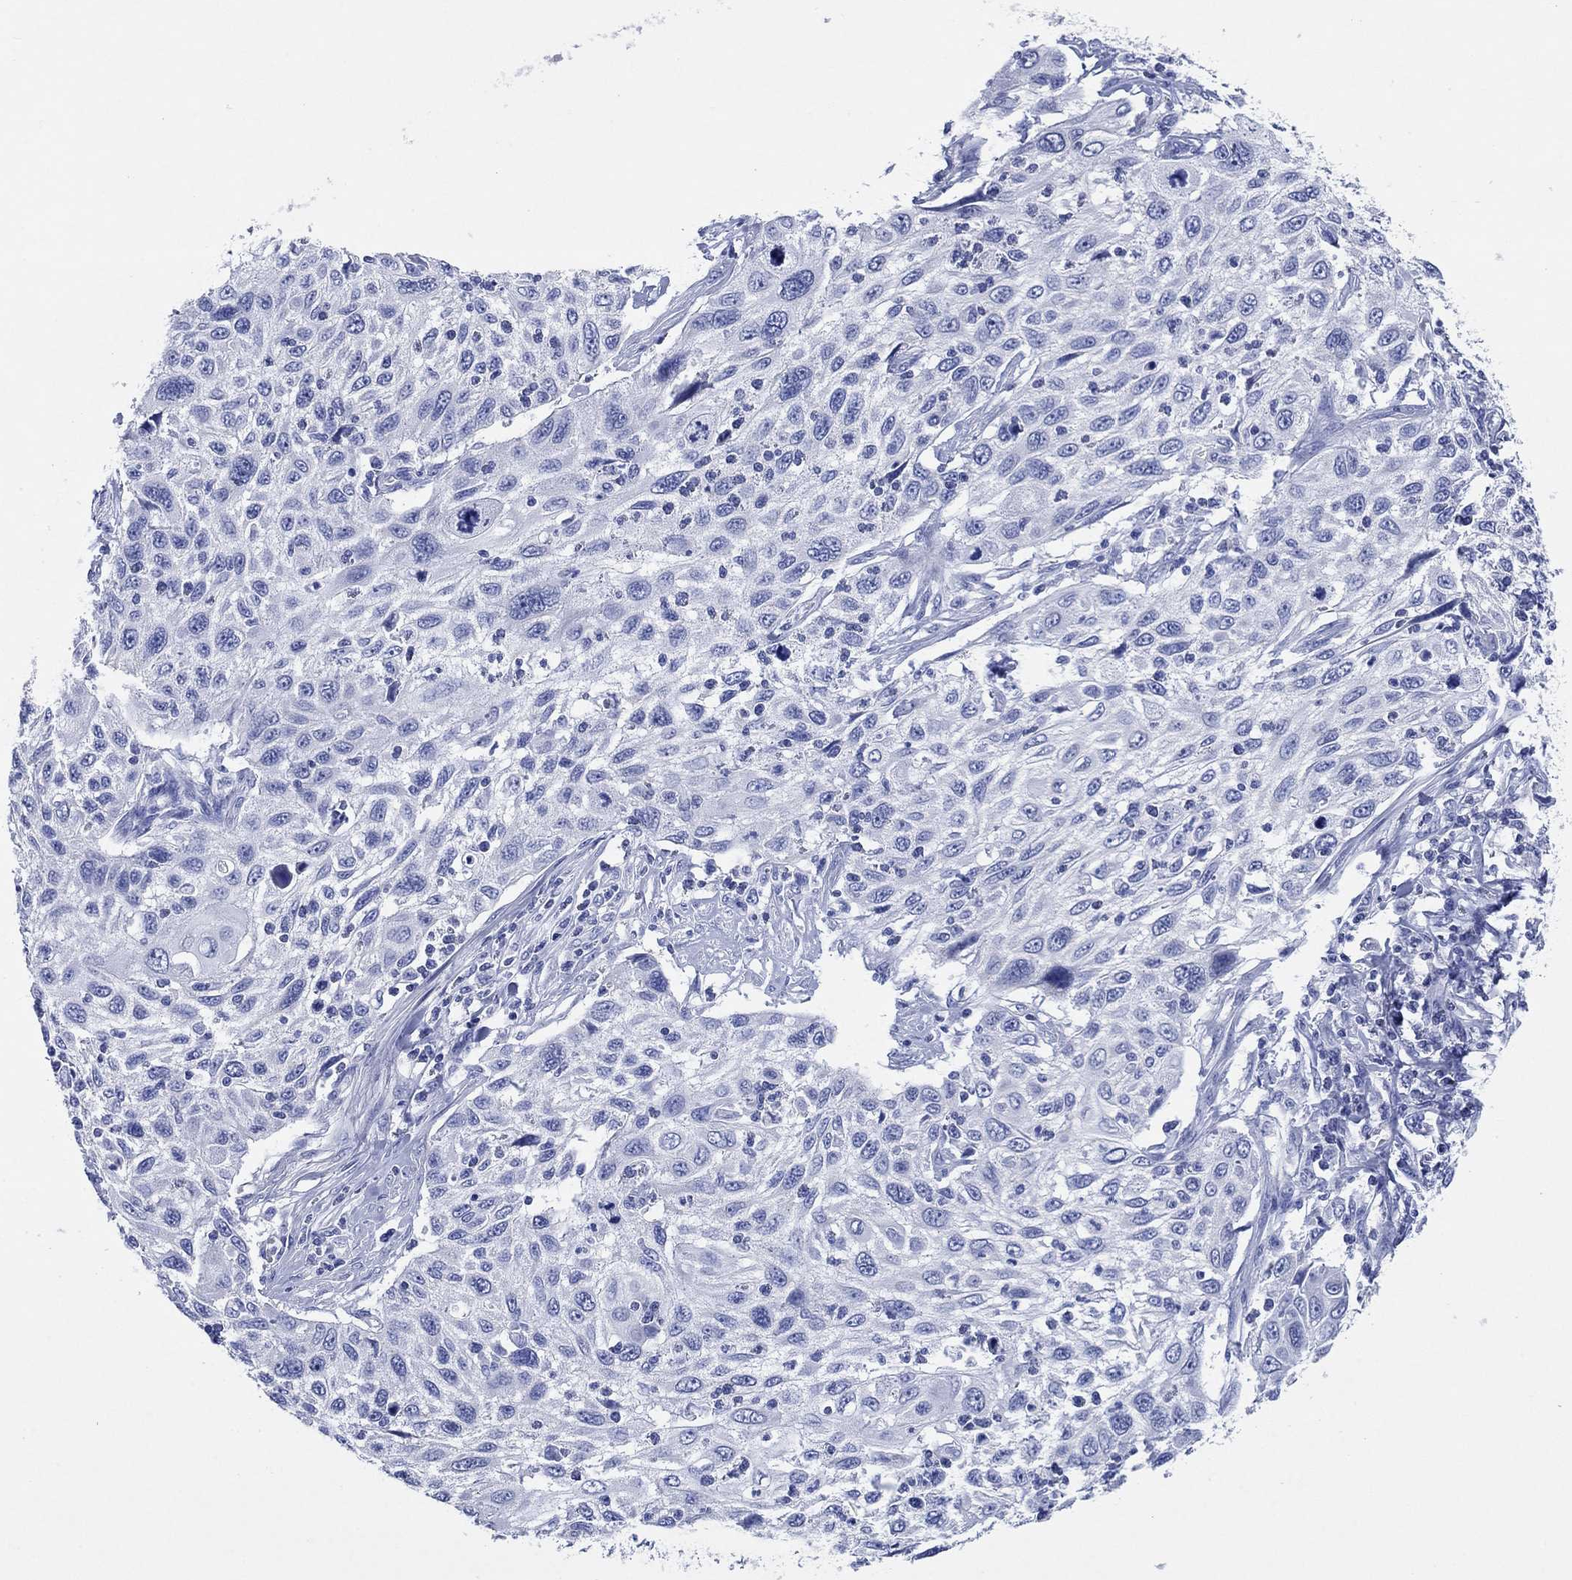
{"staining": {"intensity": "negative", "quantity": "none", "location": "none"}, "tissue": "cervical cancer", "cell_type": "Tumor cells", "image_type": "cancer", "snomed": [{"axis": "morphology", "description": "Squamous cell carcinoma, NOS"}, {"axis": "topography", "description": "Cervix"}], "caption": "Cervical cancer (squamous cell carcinoma) was stained to show a protein in brown. There is no significant positivity in tumor cells.", "gene": "HCRT", "patient": {"sex": "female", "age": 70}}